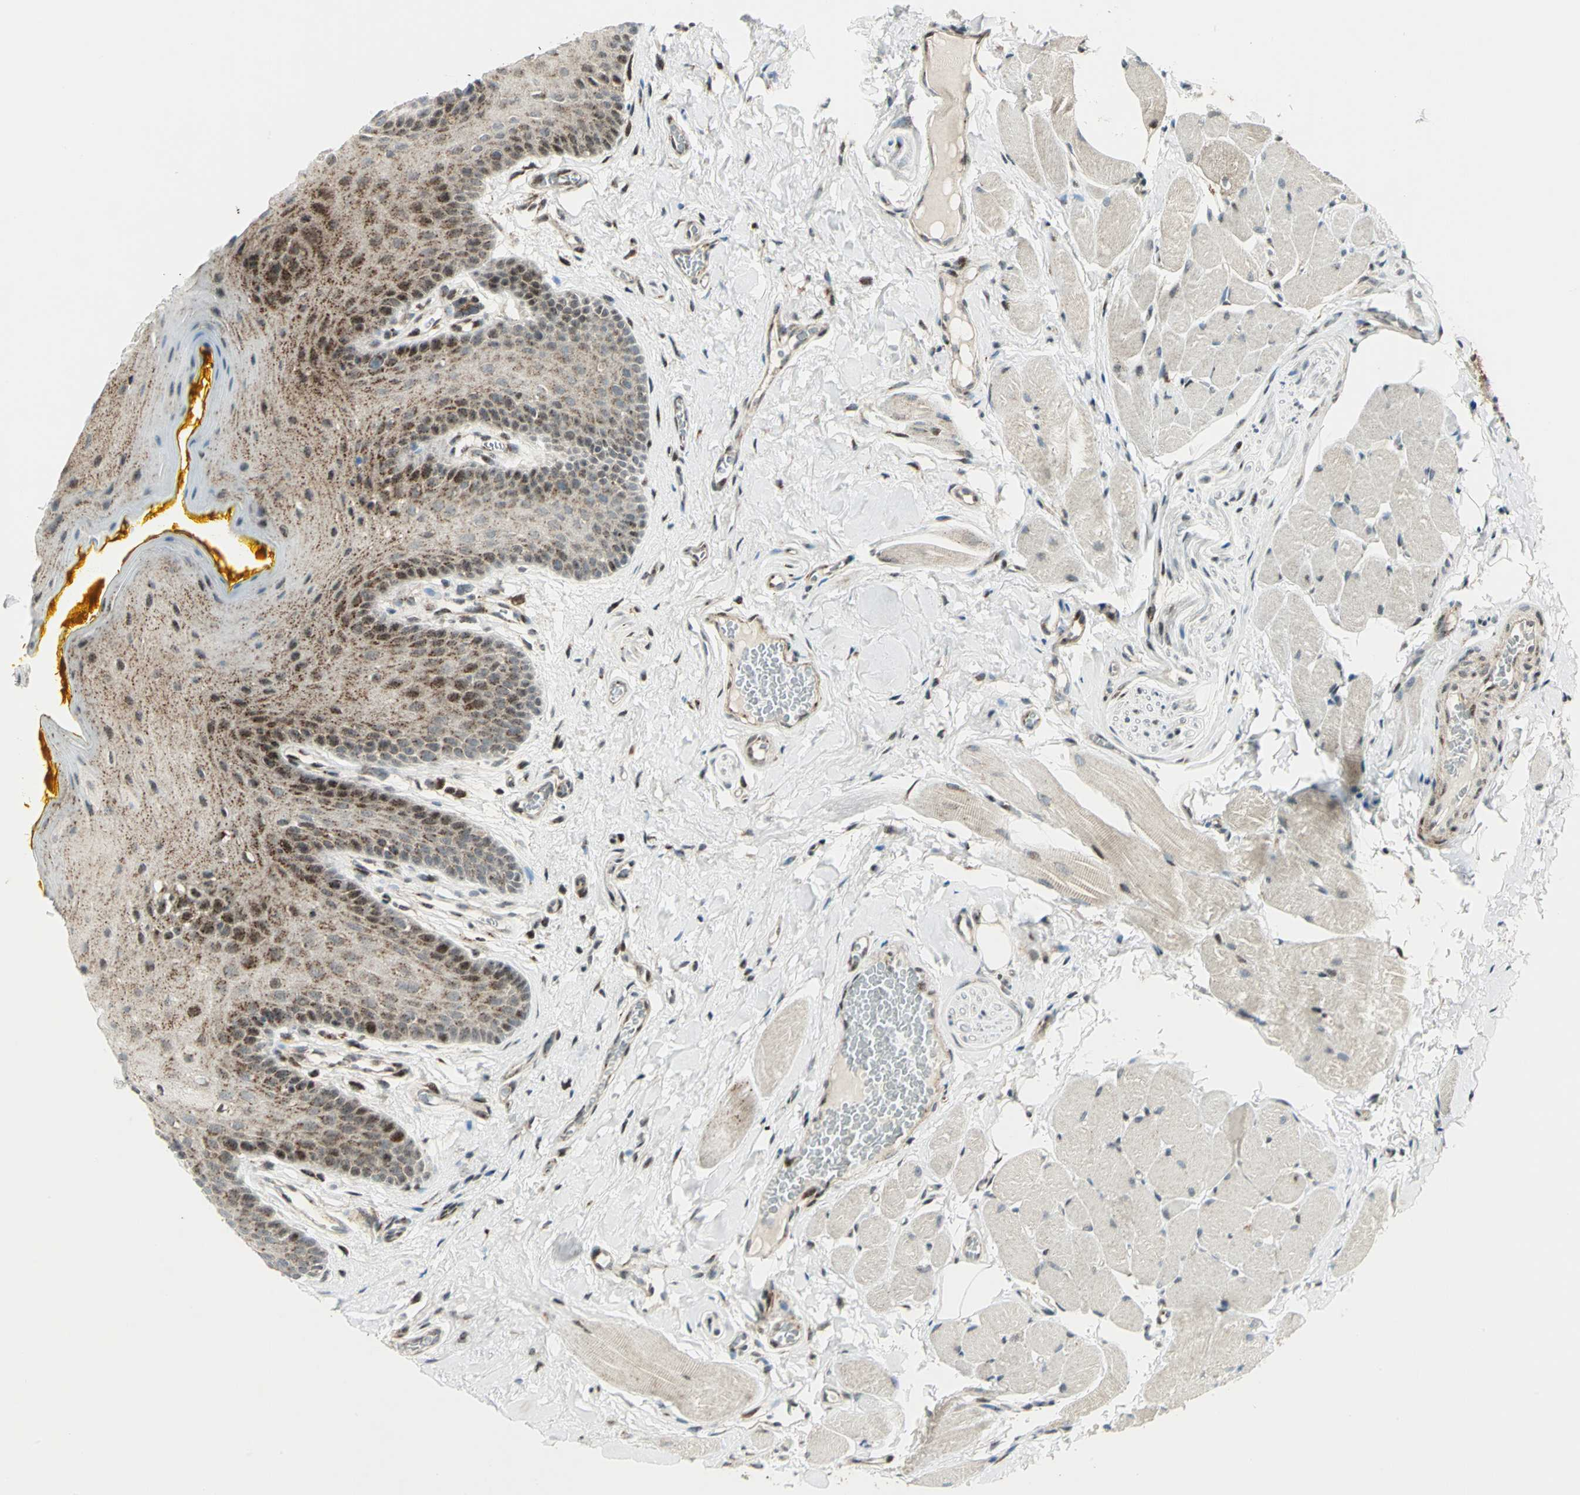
{"staining": {"intensity": "moderate", "quantity": ">75%", "location": "cytoplasmic/membranous,nuclear"}, "tissue": "oral mucosa", "cell_type": "Squamous epithelial cells", "image_type": "normal", "snomed": [{"axis": "morphology", "description": "Normal tissue, NOS"}, {"axis": "topography", "description": "Oral tissue"}], "caption": "Protein expression analysis of normal oral mucosa reveals moderate cytoplasmic/membranous,nuclear positivity in about >75% of squamous epithelial cells. (DAB = brown stain, brightfield microscopy at high magnification).", "gene": "ATP6V1A", "patient": {"sex": "male", "age": 54}}